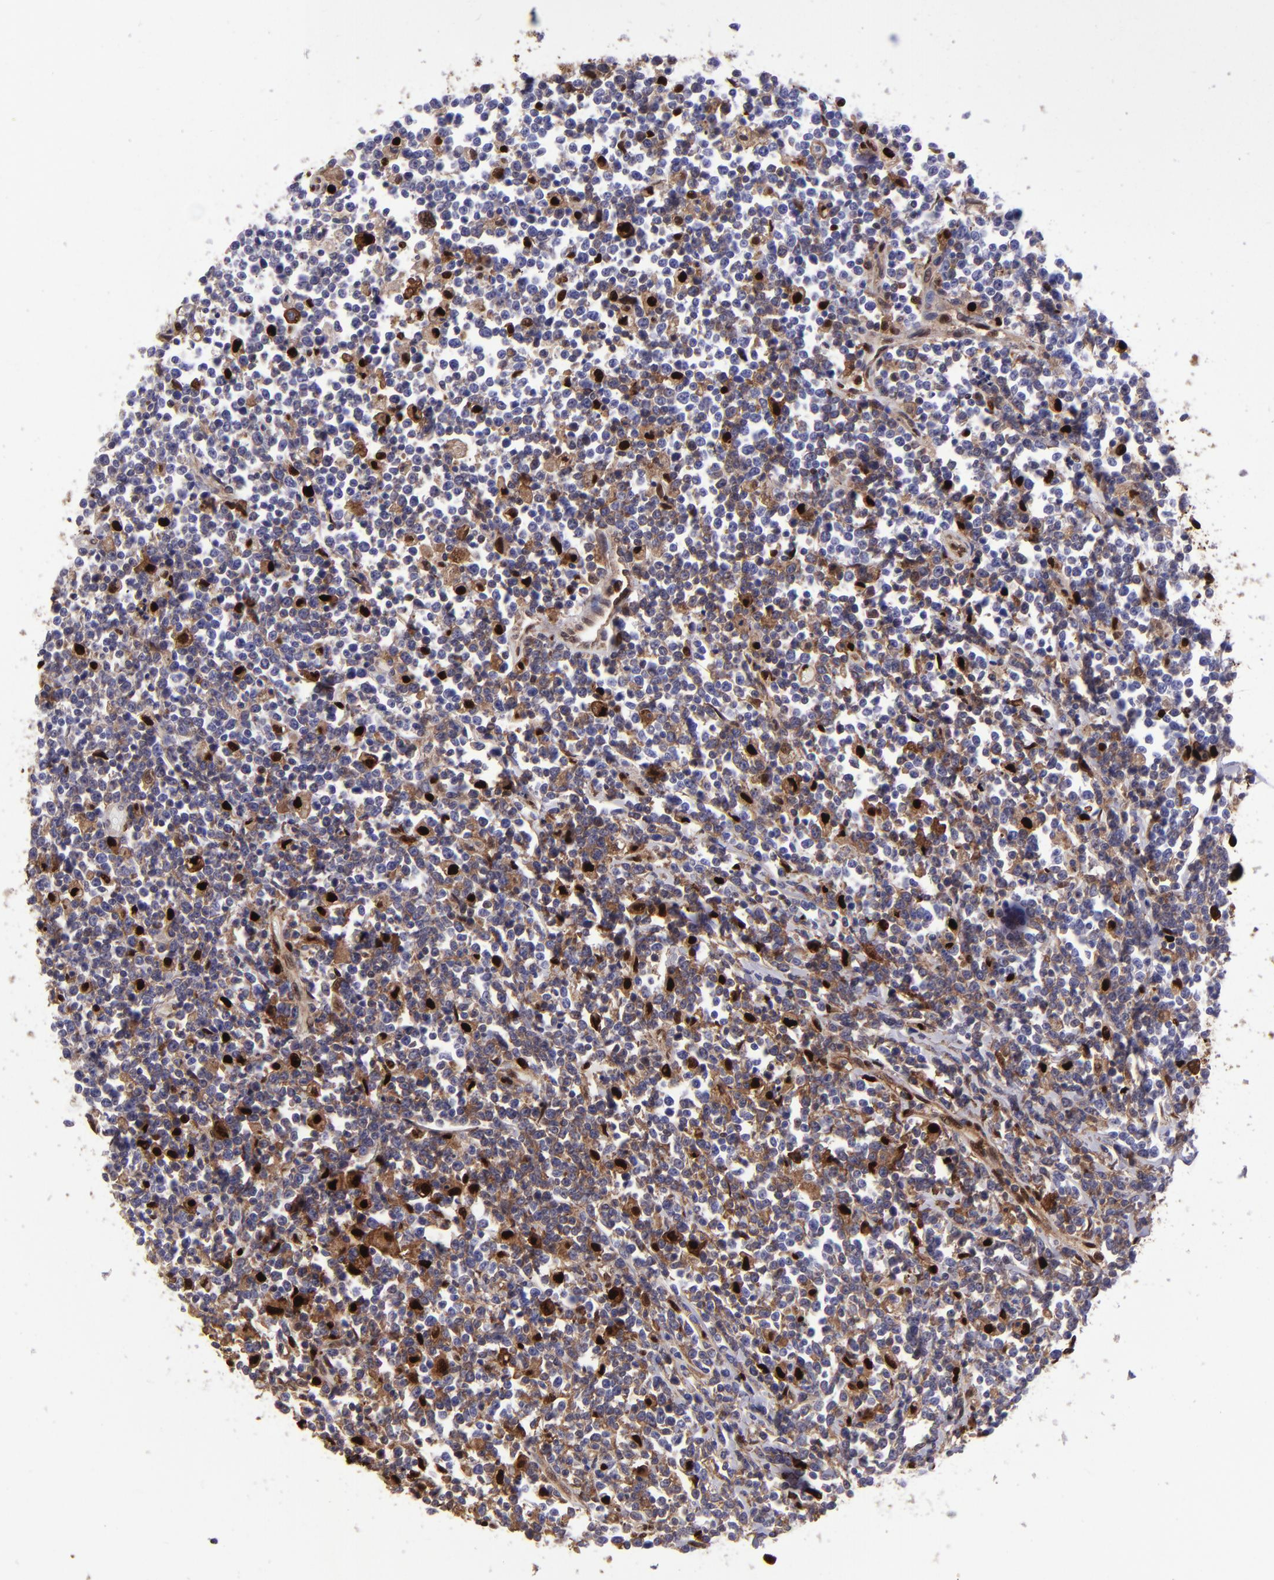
{"staining": {"intensity": "strong", "quantity": "<25%", "location": "cytoplasmic/membranous,nuclear"}, "tissue": "lymphoma", "cell_type": "Tumor cells", "image_type": "cancer", "snomed": [{"axis": "morphology", "description": "Malignant lymphoma, non-Hodgkin's type, High grade"}, {"axis": "topography", "description": "Colon"}], "caption": "Immunohistochemical staining of human malignant lymphoma, non-Hodgkin's type (high-grade) demonstrates medium levels of strong cytoplasmic/membranous and nuclear protein expression in approximately <25% of tumor cells.", "gene": "TYMP", "patient": {"sex": "male", "age": 82}}